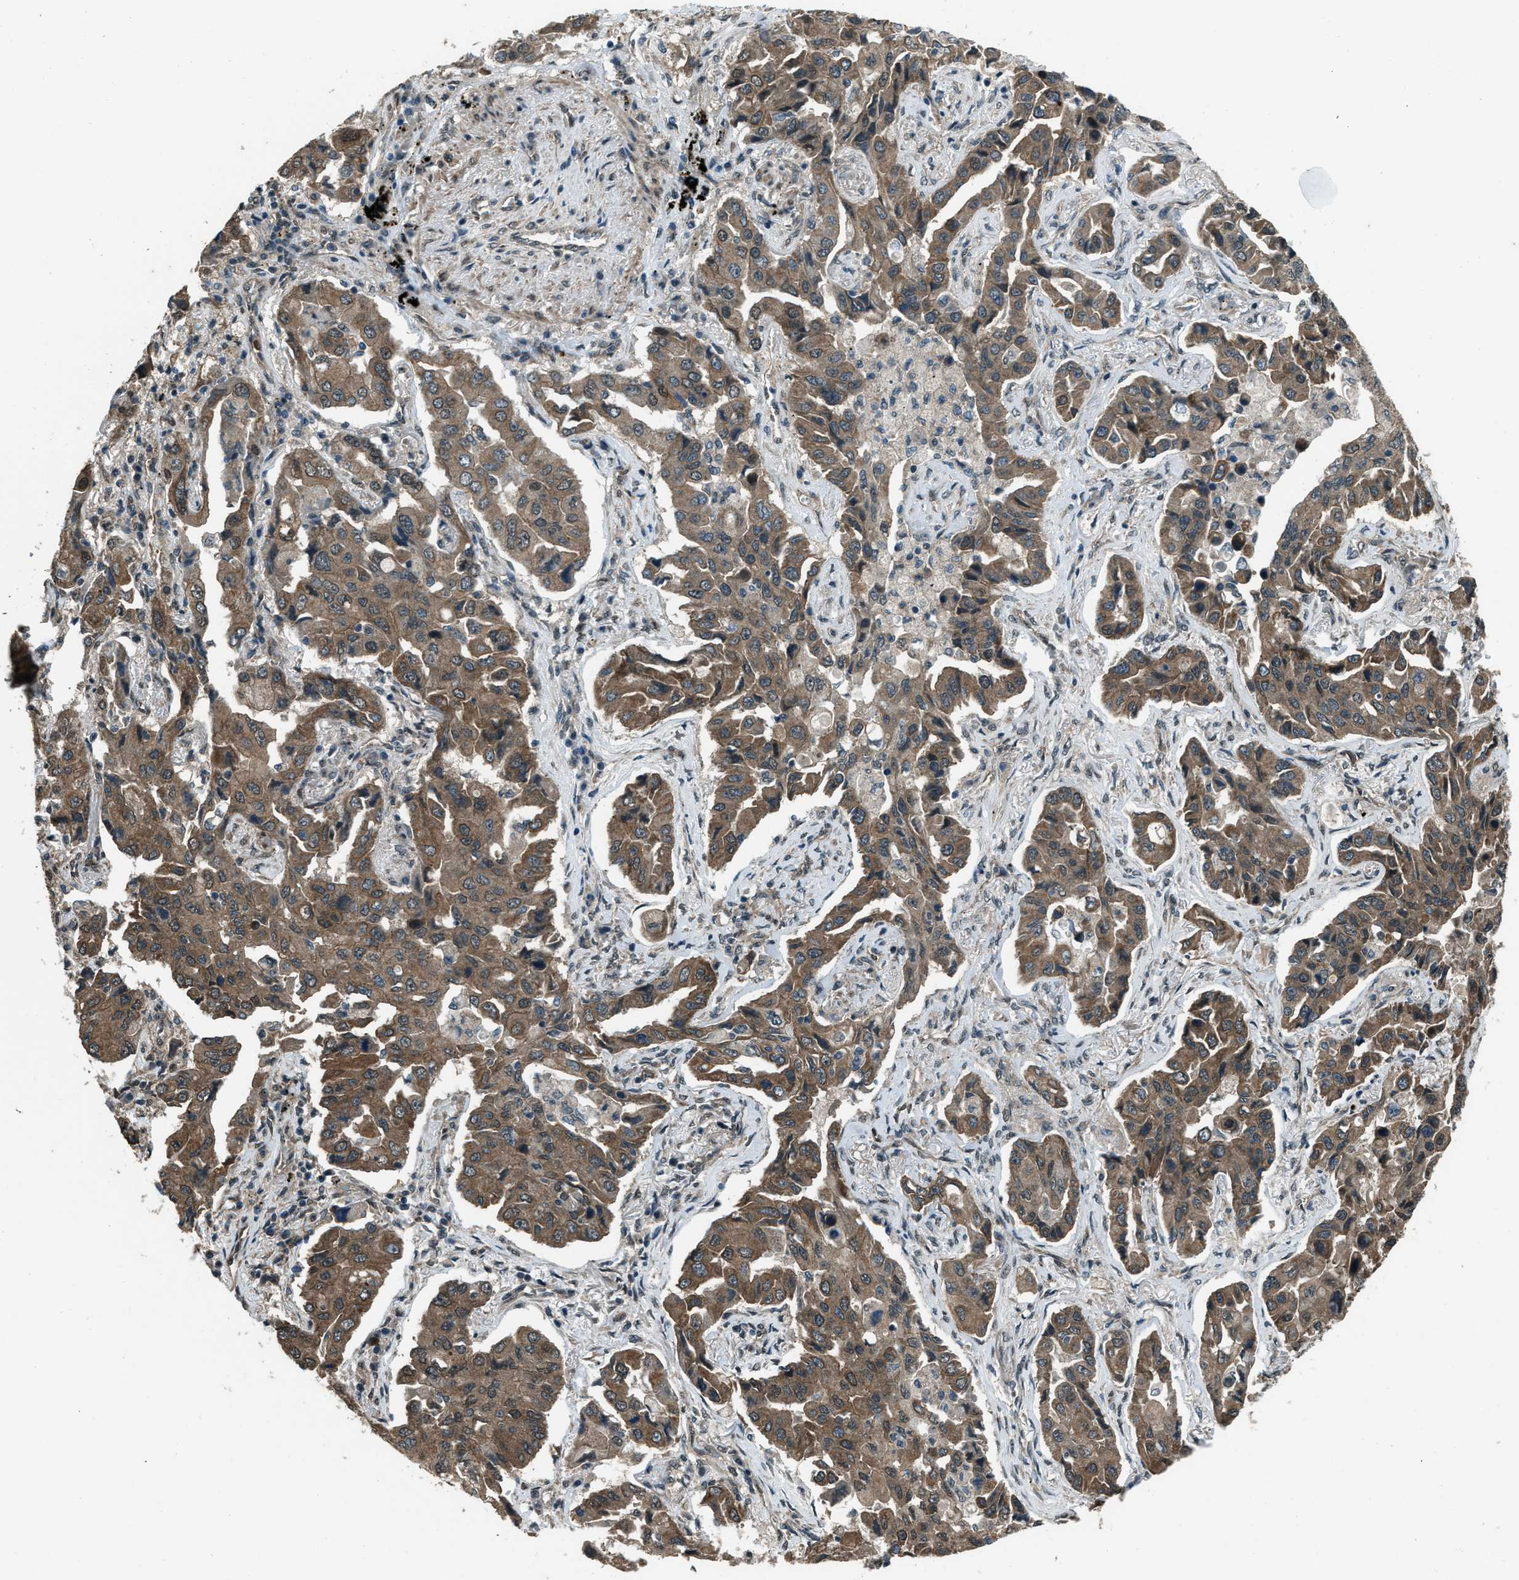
{"staining": {"intensity": "moderate", "quantity": ">75%", "location": "cytoplasmic/membranous"}, "tissue": "lung cancer", "cell_type": "Tumor cells", "image_type": "cancer", "snomed": [{"axis": "morphology", "description": "Adenocarcinoma, NOS"}, {"axis": "topography", "description": "Lung"}], "caption": "The micrograph reveals a brown stain indicating the presence of a protein in the cytoplasmic/membranous of tumor cells in lung cancer (adenocarcinoma).", "gene": "SVIL", "patient": {"sex": "female", "age": 65}}